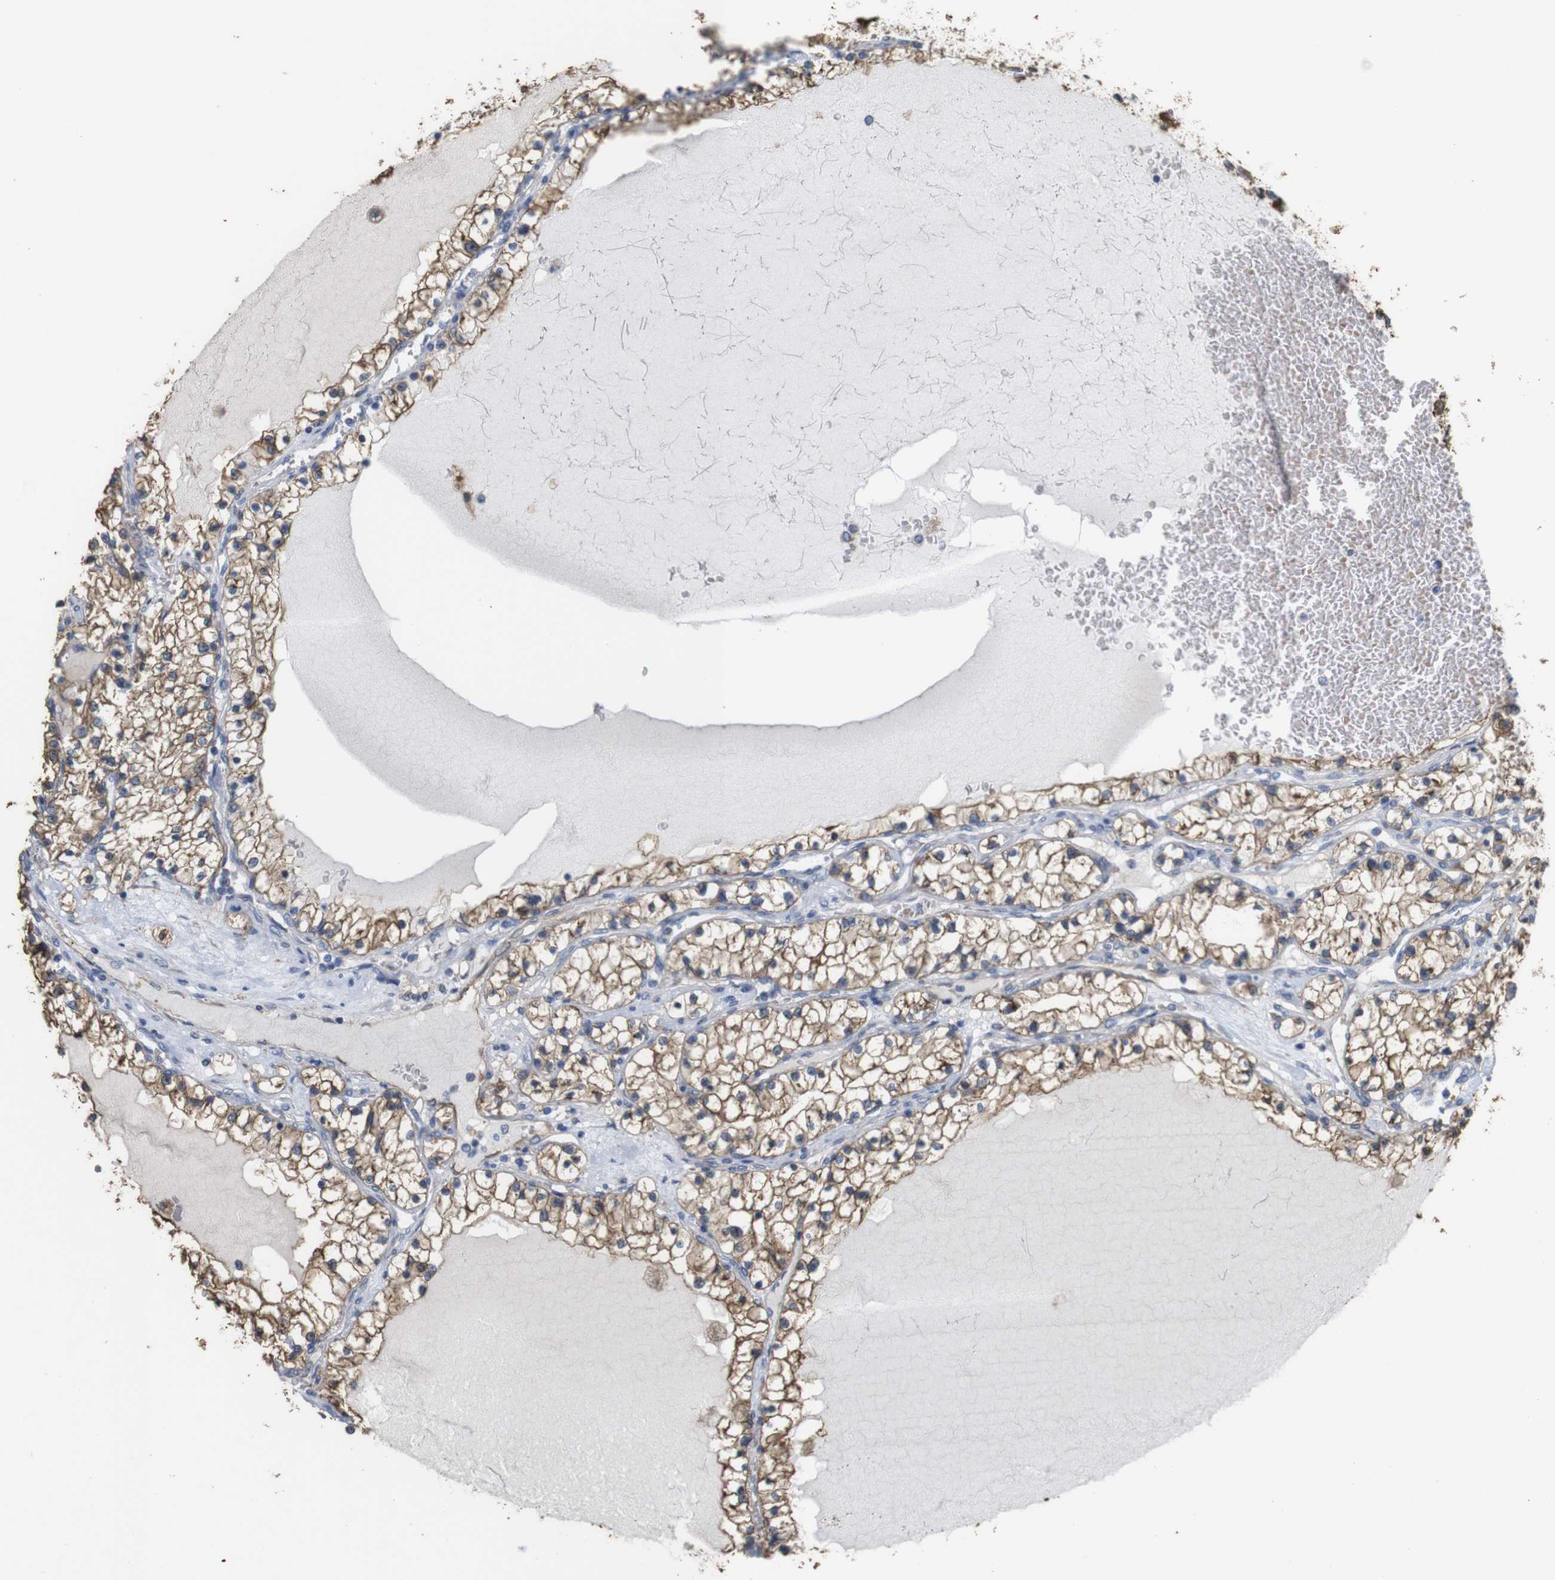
{"staining": {"intensity": "moderate", "quantity": ">75%", "location": "cytoplasmic/membranous"}, "tissue": "renal cancer", "cell_type": "Tumor cells", "image_type": "cancer", "snomed": [{"axis": "morphology", "description": "Adenocarcinoma, NOS"}, {"axis": "topography", "description": "Kidney"}], "caption": "DAB (3,3'-diaminobenzidine) immunohistochemical staining of human renal cancer reveals moderate cytoplasmic/membranous protein staining in approximately >75% of tumor cells.", "gene": "PTPRR", "patient": {"sex": "male", "age": 68}}